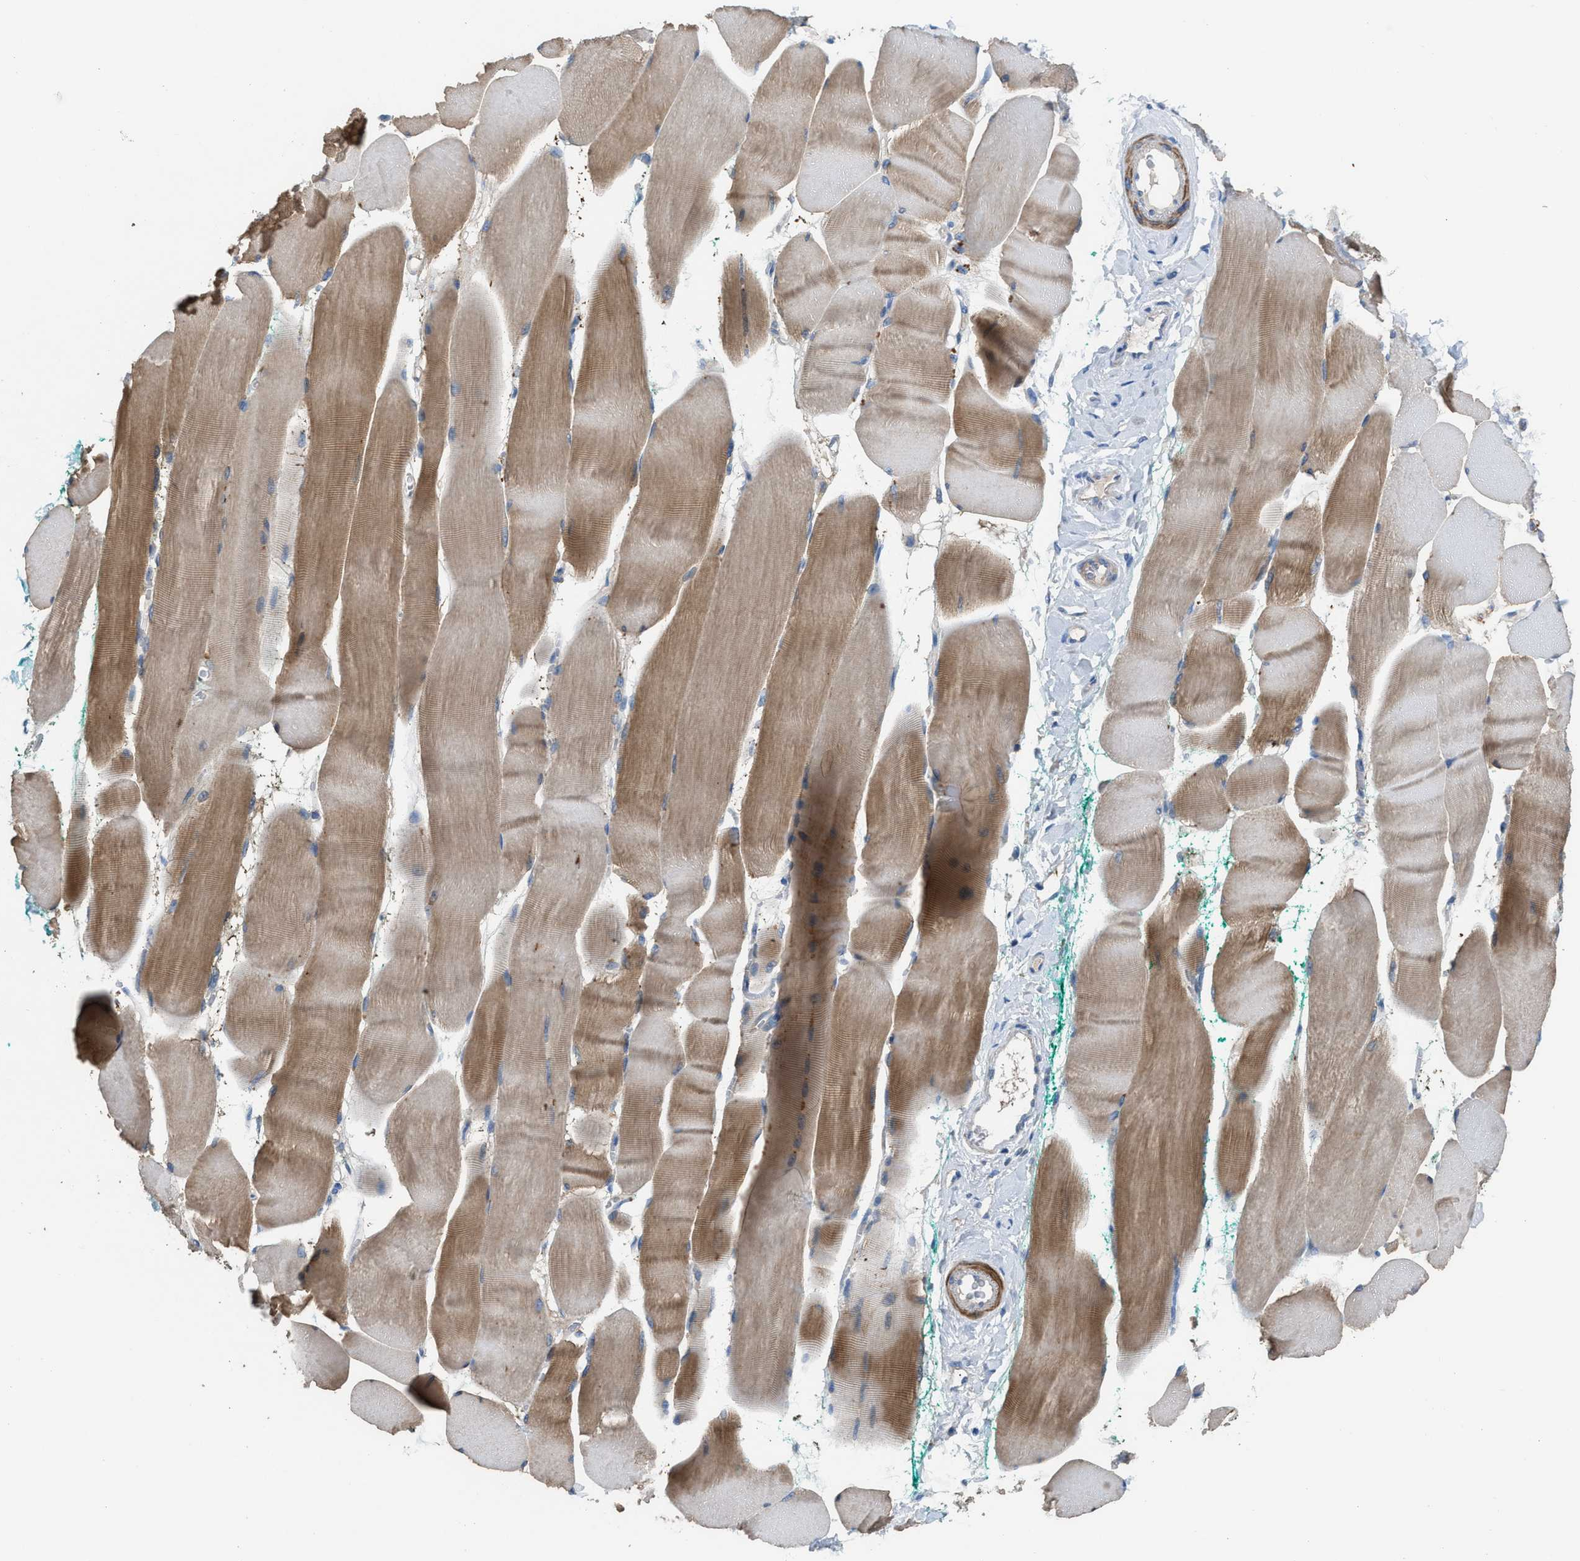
{"staining": {"intensity": "moderate", "quantity": "25%-75%", "location": "cytoplasmic/membranous"}, "tissue": "skeletal muscle", "cell_type": "Myocytes", "image_type": "normal", "snomed": [{"axis": "morphology", "description": "Normal tissue, NOS"}, {"axis": "morphology", "description": "Squamous cell carcinoma, NOS"}, {"axis": "topography", "description": "Skeletal muscle"}], "caption": "This photomicrograph shows IHC staining of benign skeletal muscle, with medium moderate cytoplasmic/membranous staining in approximately 25%-75% of myocytes.", "gene": "AOAH", "patient": {"sex": "male", "age": 51}}